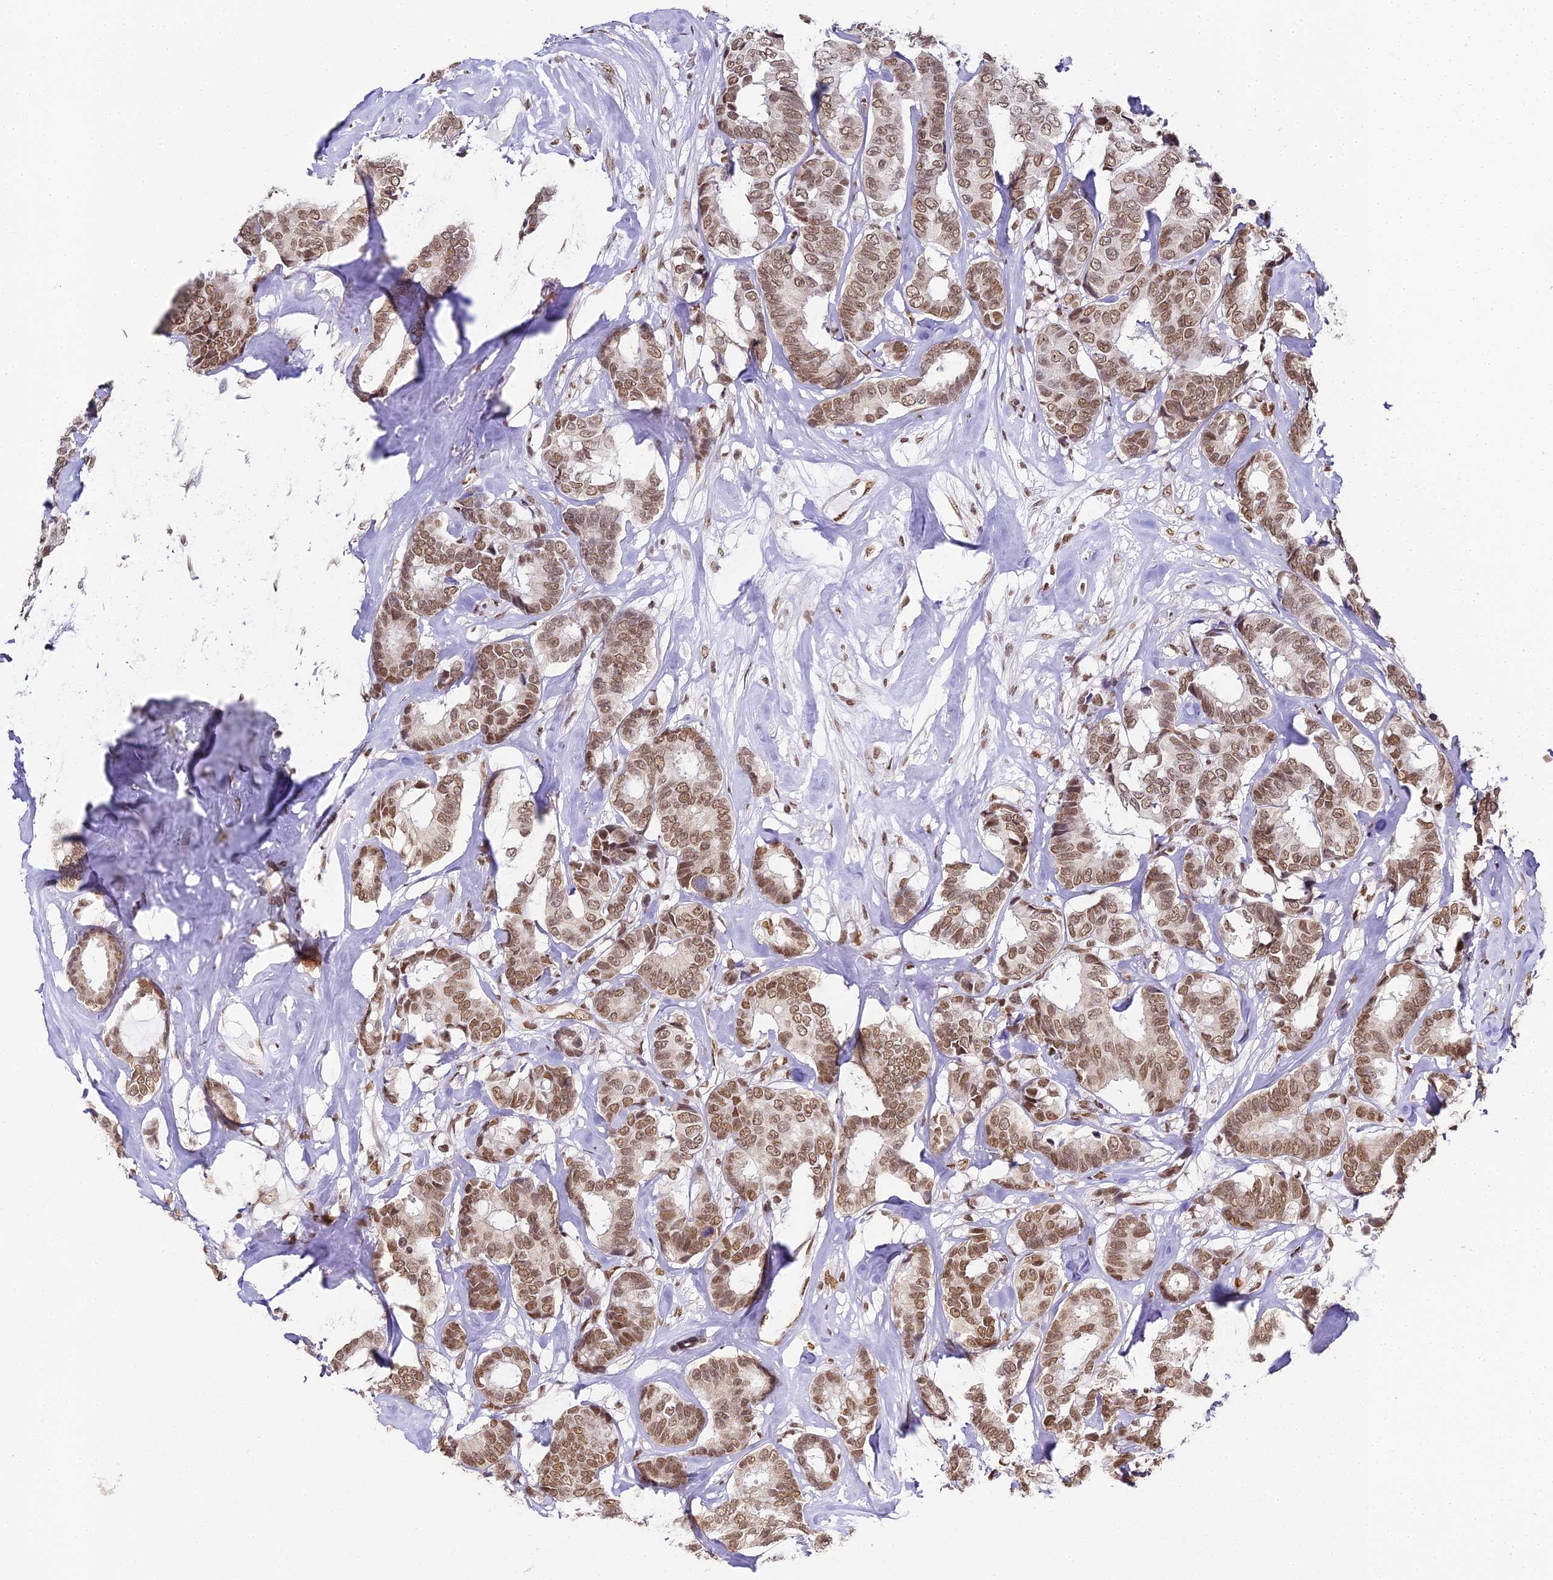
{"staining": {"intensity": "moderate", "quantity": ">75%", "location": "nuclear"}, "tissue": "breast cancer", "cell_type": "Tumor cells", "image_type": "cancer", "snomed": [{"axis": "morphology", "description": "Duct carcinoma"}, {"axis": "topography", "description": "Breast"}], "caption": "This image displays IHC staining of human intraductal carcinoma (breast), with medium moderate nuclear expression in about >75% of tumor cells.", "gene": "HNRNPA1", "patient": {"sex": "female", "age": 87}}